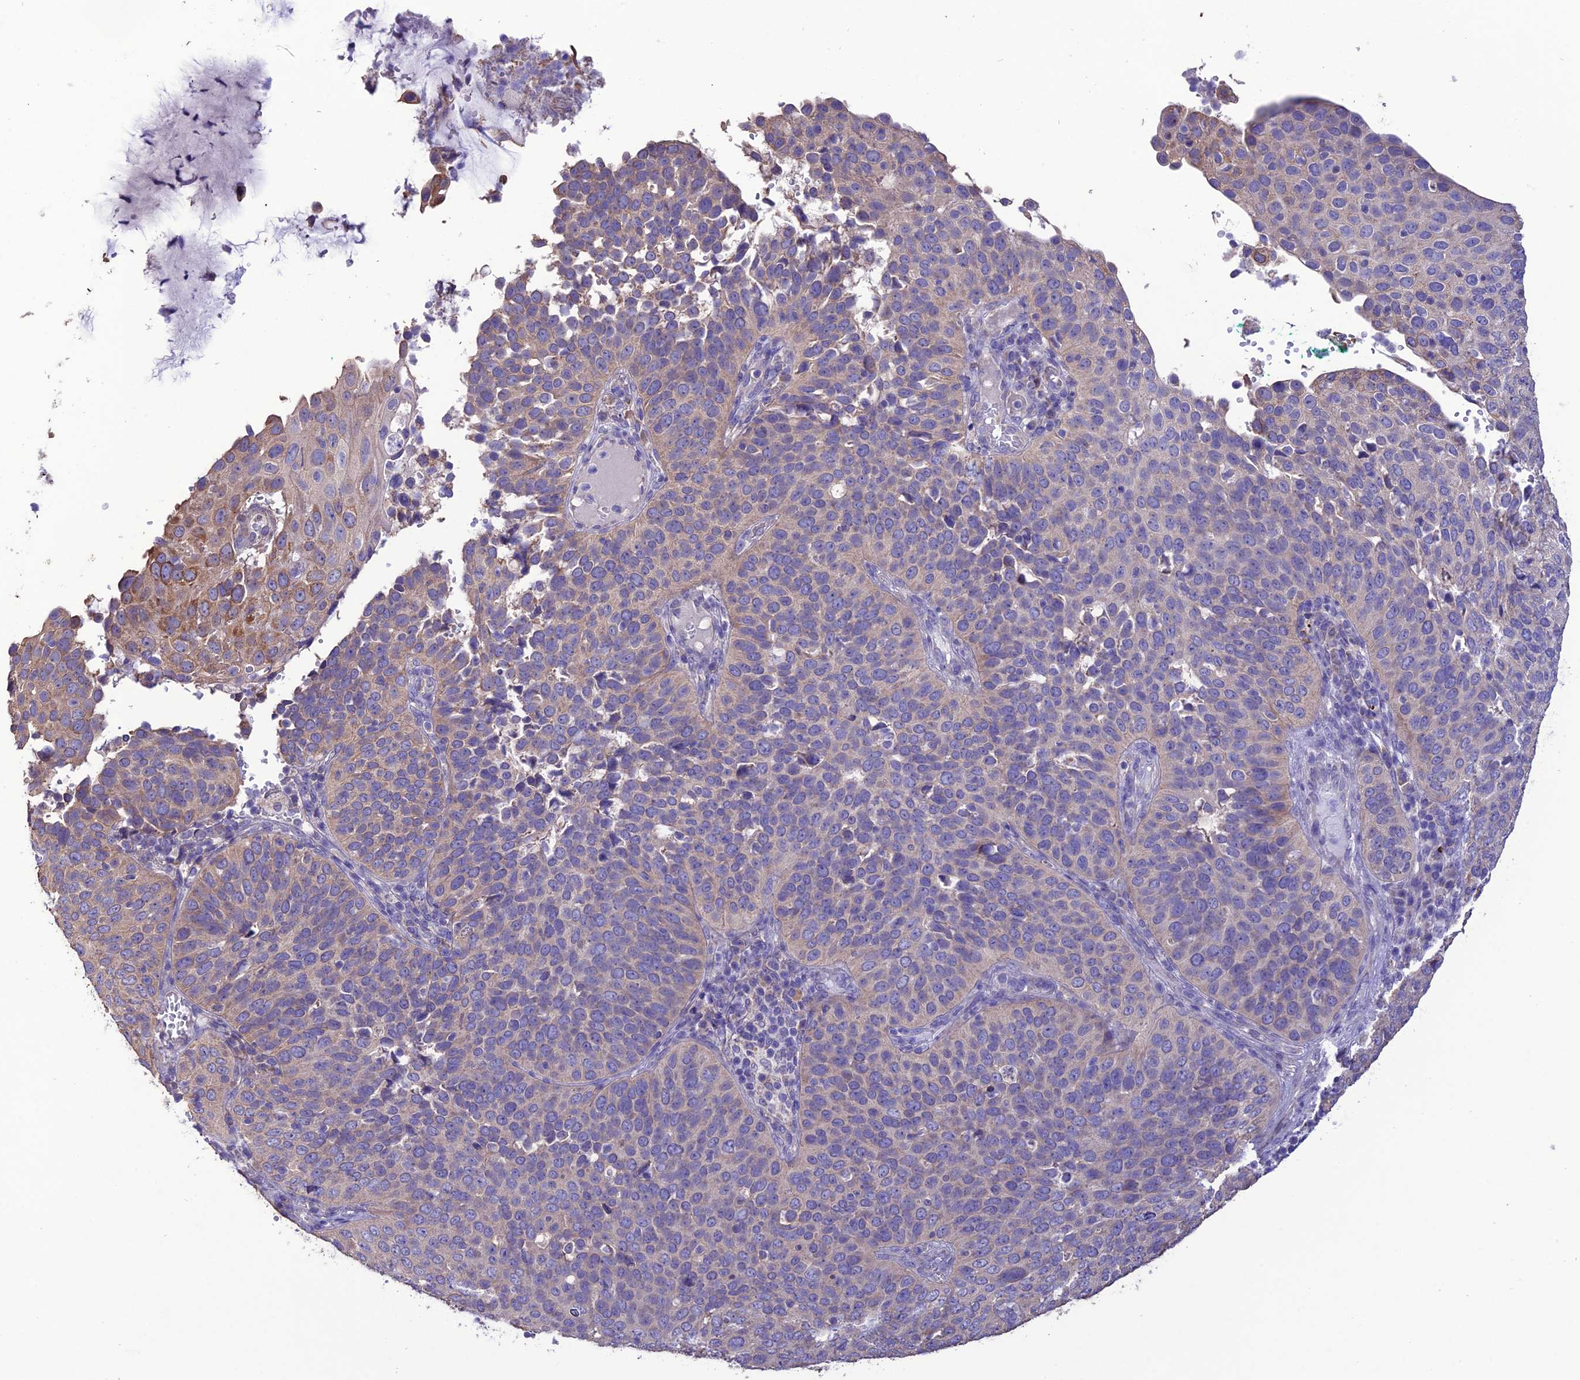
{"staining": {"intensity": "moderate", "quantity": "<25%", "location": "cytoplasmic/membranous"}, "tissue": "cervical cancer", "cell_type": "Tumor cells", "image_type": "cancer", "snomed": [{"axis": "morphology", "description": "Squamous cell carcinoma, NOS"}, {"axis": "topography", "description": "Cervix"}], "caption": "High-power microscopy captured an IHC photomicrograph of cervical squamous cell carcinoma, revealing moderate cytoplasmic/membranous staining in approximately <25% of tumor cells.", "gene": "HOGA1", "patient": {"sex": "female", "age": 36}}